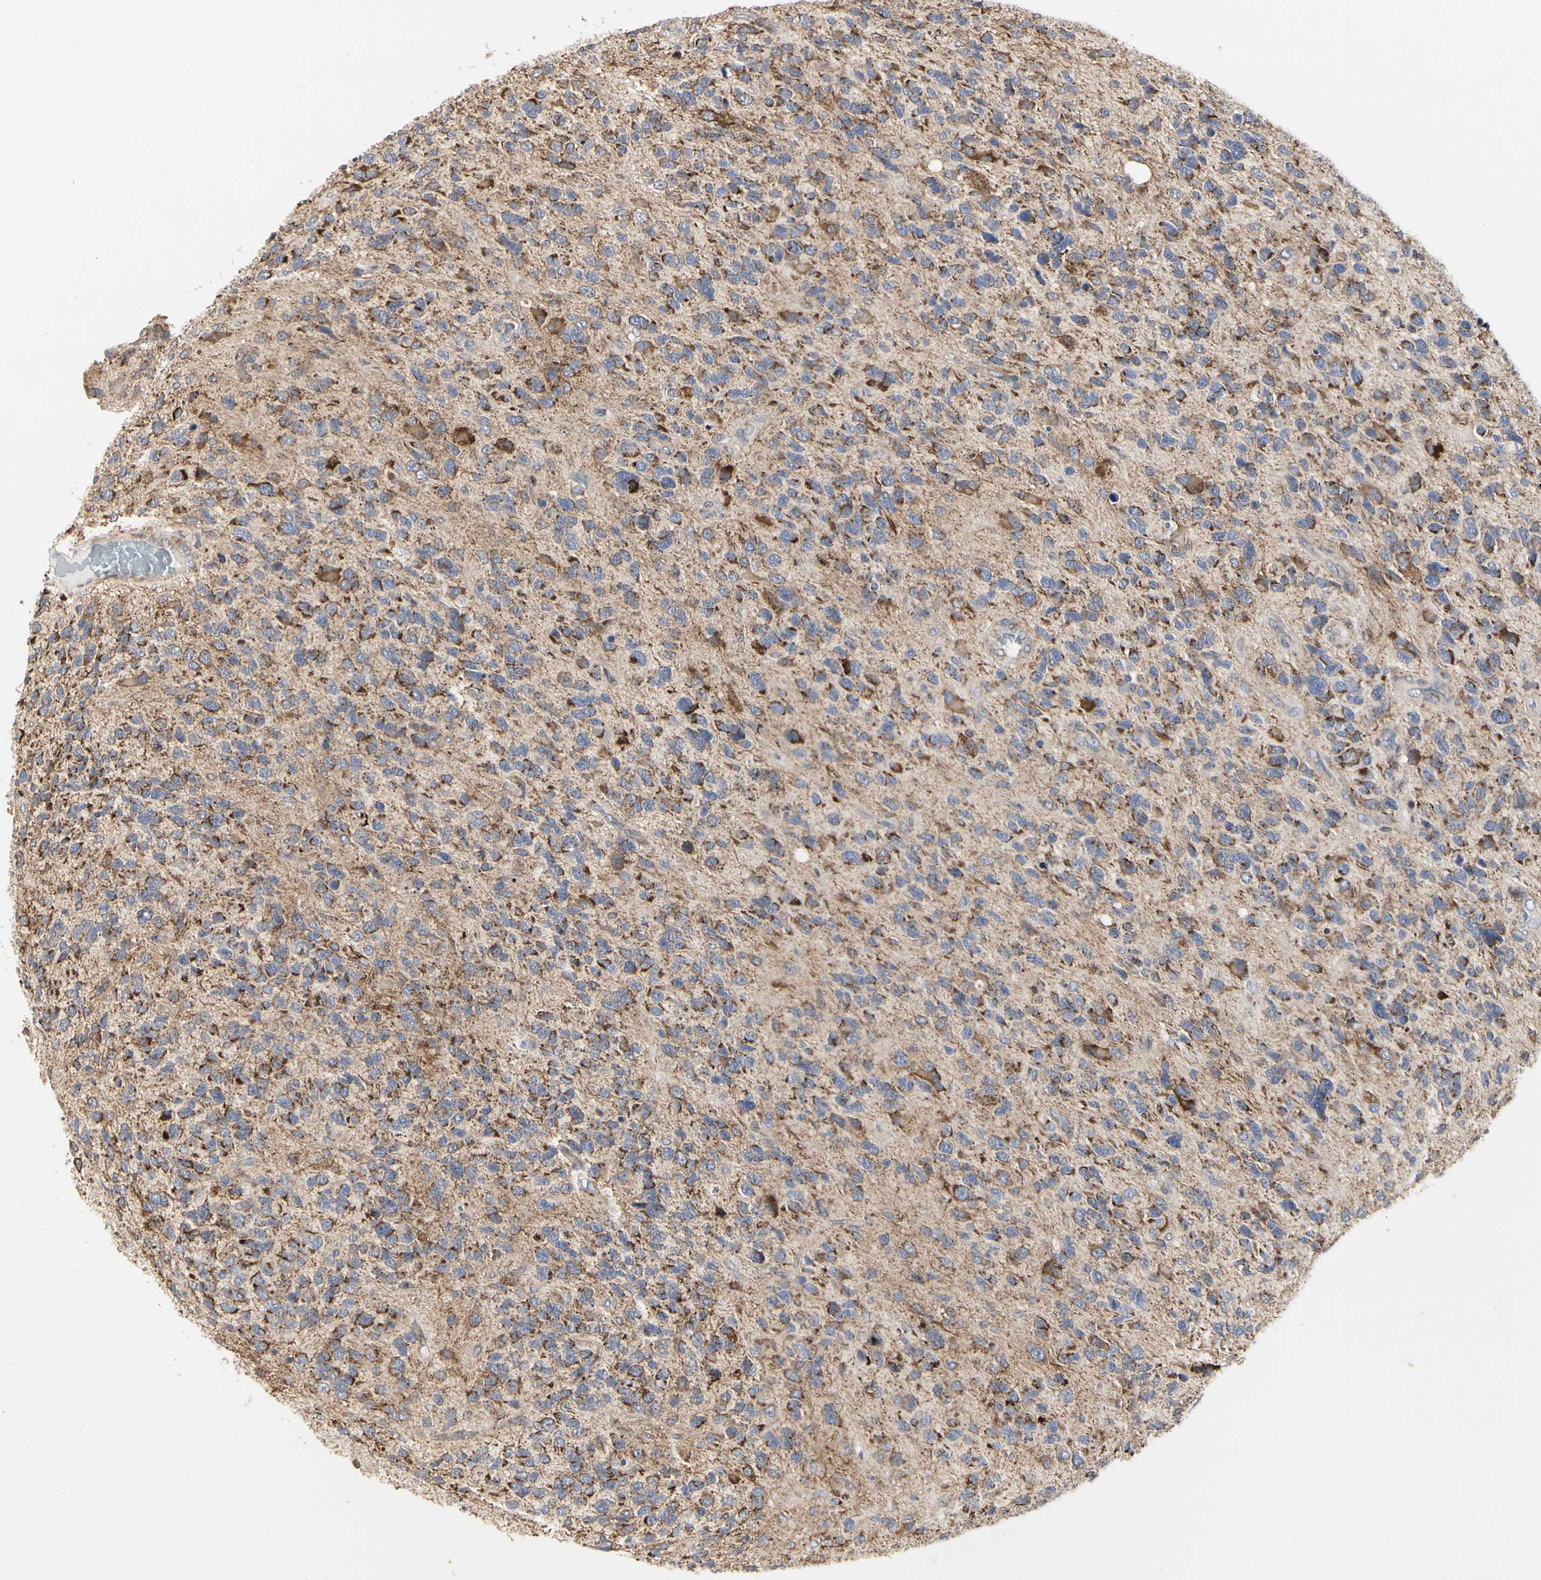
{"staining": {"intensity": "moderate", "quantity": ">75%", "location": "cytoplasmic/membranous"}, "tissue": "glioma", "cell_type": "Tumor cells", "image_type": "cancer", "snomed": [{"axis": "morphology", "description": "Glioma, malignant, High grade"}, {"axis": "topography", "description": "Brain"}], "caption": "Immunohistochemical staining of human glioma exhibits medium levels of moderate cytoplasmic/membranous expression in approximately >75% of tumor cells.", "gene": "TSKU", "patient": {"sex": "female", "age": 58}}